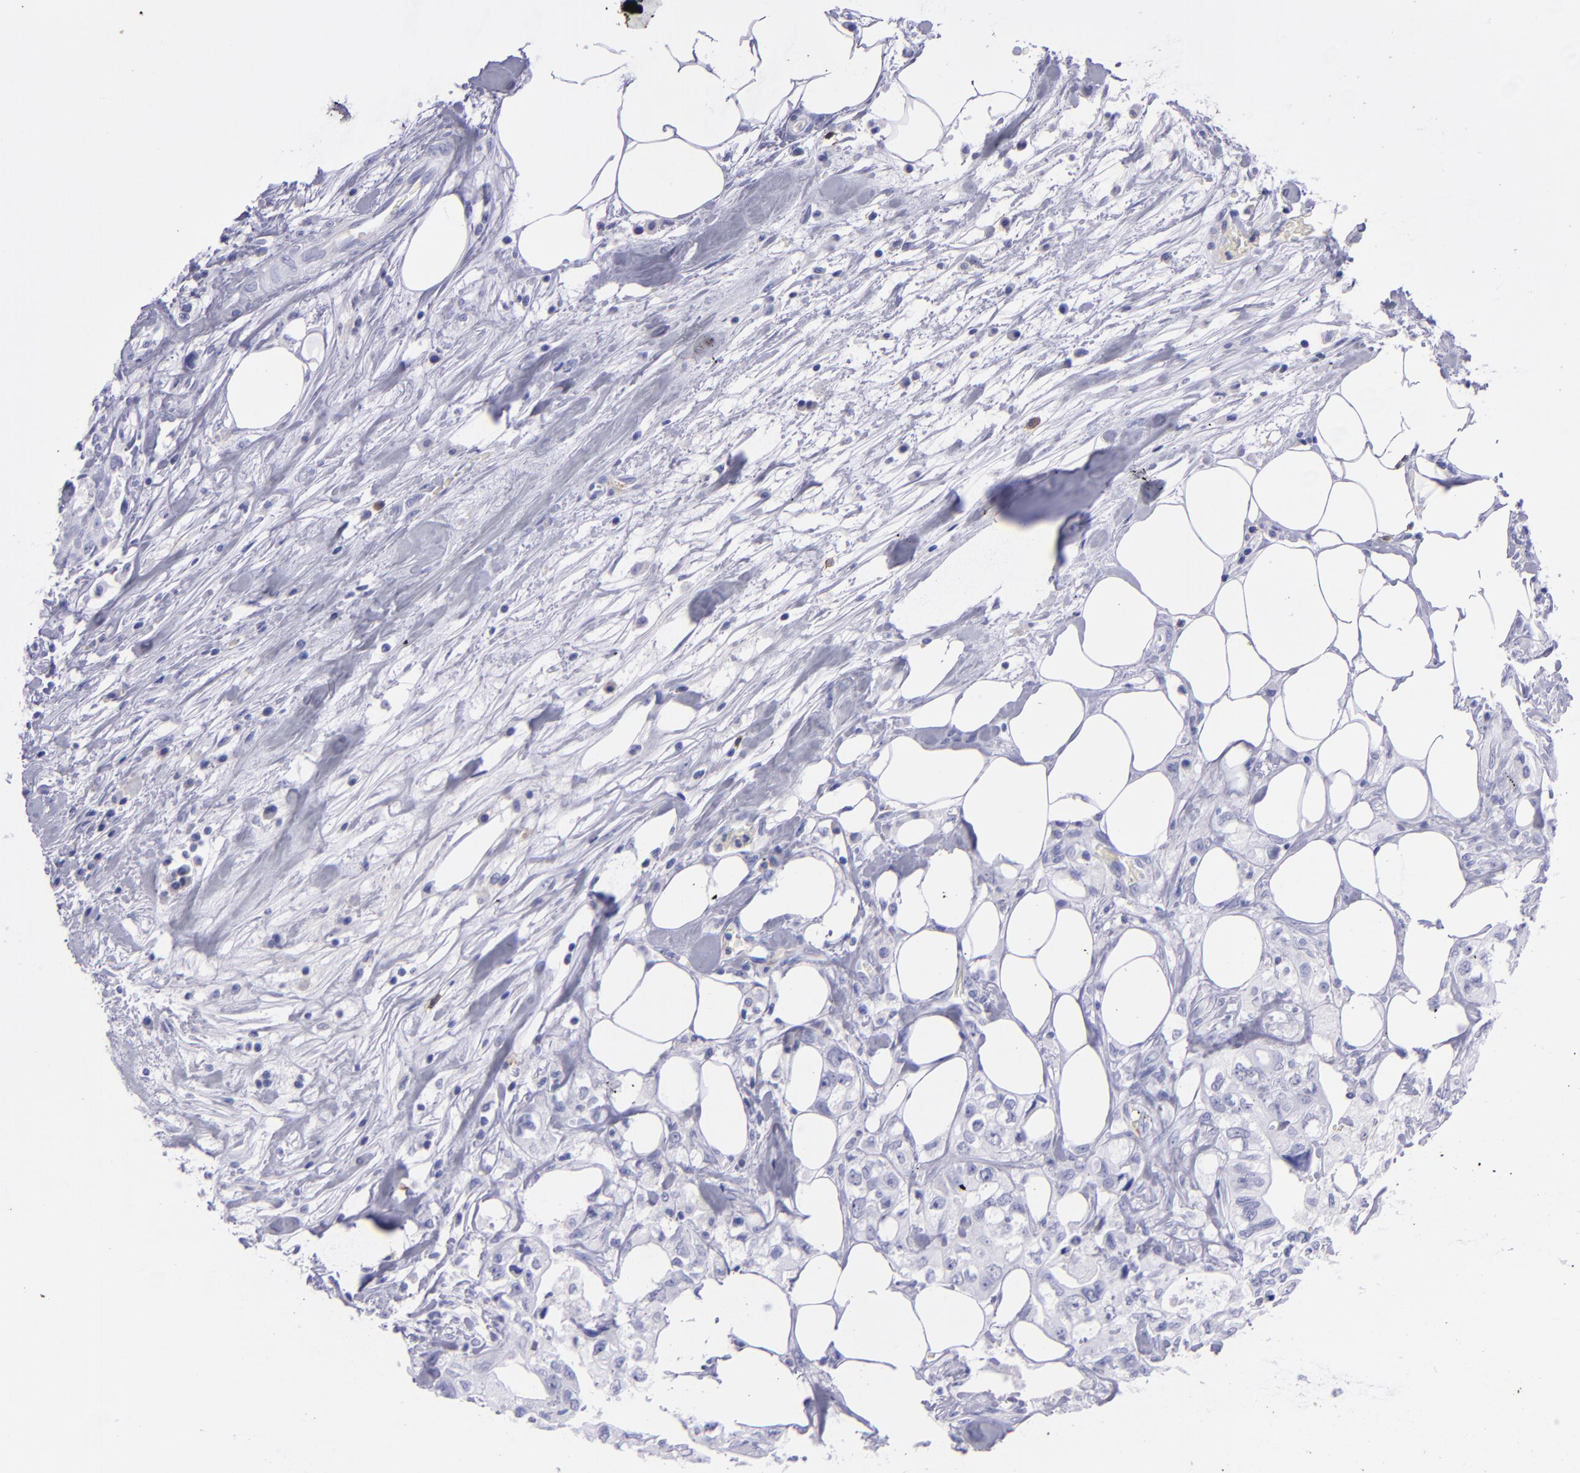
{"staining": {"intensity": "negative", "quantity": "none", "location": "none"}, "tissue": "colorectal cancer", "cell_type": "Tumor cells", "image_type": "cancer", "snomed": [{"axis": "morphology", "description": "Adenocarcinoma, NOS"}, {"axis": "topography", "description": "Rectum"}], "caption": "Immunohistochemical staining of colorectal cancer displays no significant staining in tumor cells.", "gene": "CD37", "patient": {"sex": "female", "age": 57}}